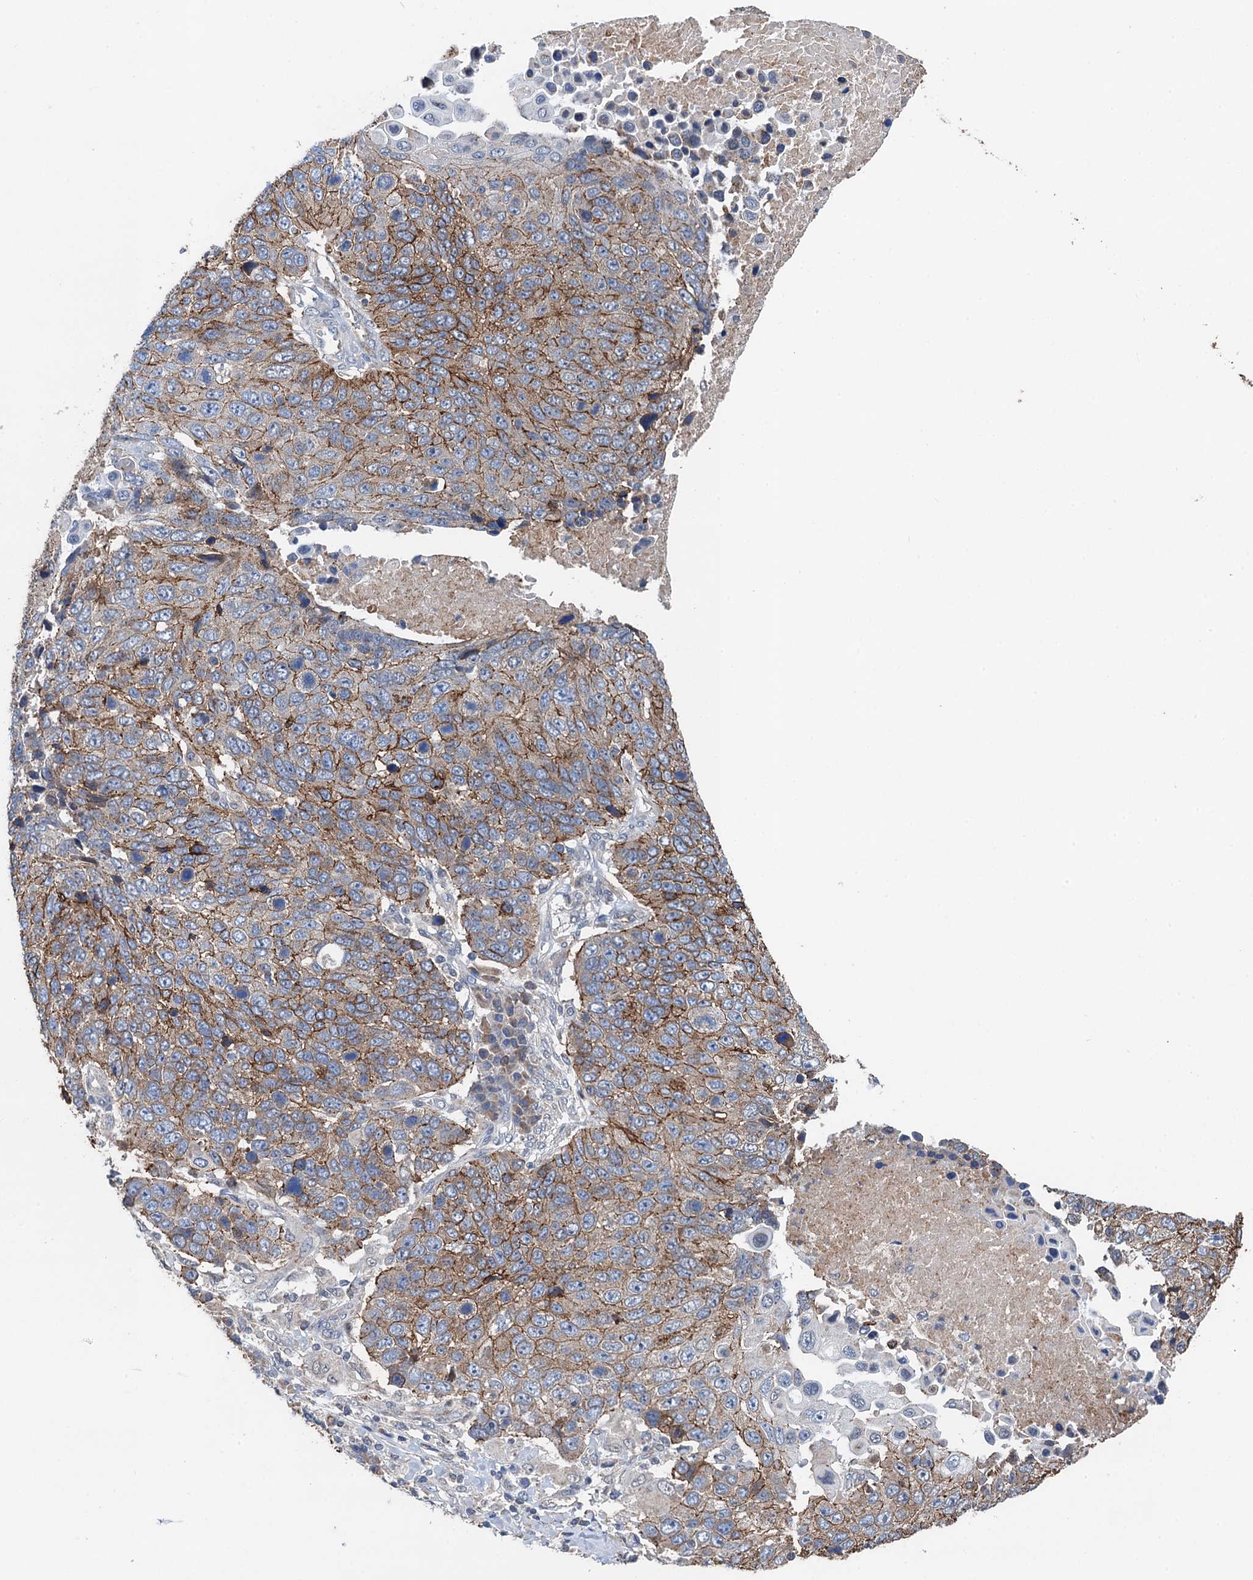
{"staining": {"intensity": "moderate", "quantity": ">75%", "location": "cytoplasmic/membranous"}, "tissue": "lung cancer", "cell_type": "Tumor cells", "image_type": "cancer", "snomed": [{"axis": "morphology", "description": "Normal tissue, NOS"}, {"axis": "morphology", "description": "Squamous cell carcinoma, NOS"}, {"axis": "topography", "description": "Lymph node"}, {"axis": "topography", "description": "Lung"}], "caption": "About >75% of tumor cells in human lung cancer (squamous cell carcinoma) demonstrate moderate cytoplasmic/membranous protein staining as visualized by brown immunohistochemical staining.", "gene": "DGLUCY", "patient": {"sex": "male", "age": 66}}